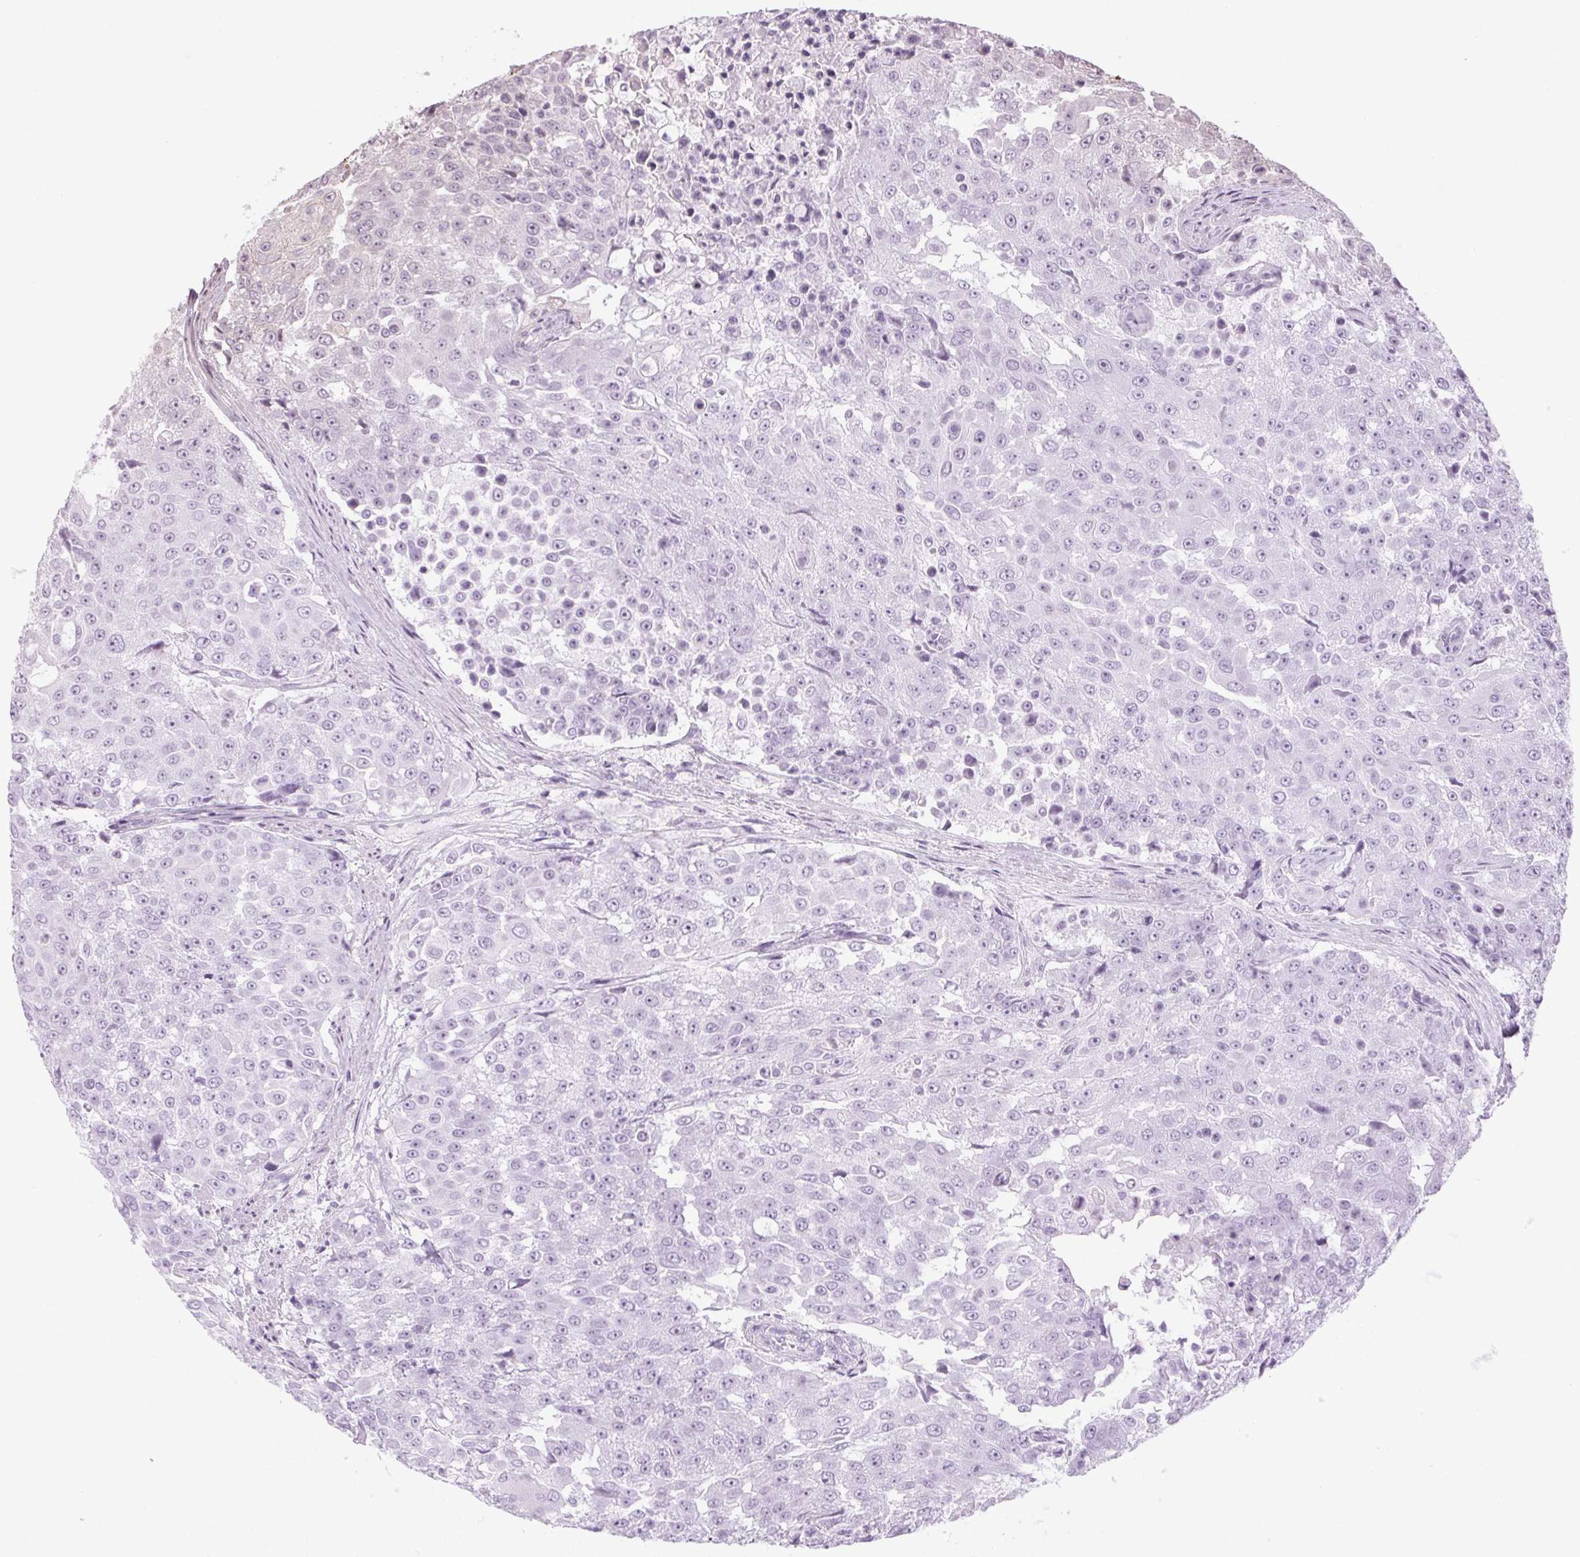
{"staining": {"intensity": "negative", "quantity": "none", "location": "none"}, "tissue": "urothelial cancer", "cell_type": "Tumor cells", "image_type": "cancer", "snomed": [{"axis": "morphology", "description": "Urothelial carcinoma, High grade"}, {"axis": "topography", "description": "Urinary bladder"}], "caption": "This is an immunohistochemistry (IHC) histopathology image of human high-grade urothelial carcinoma. There is no positivity in tumor cells.", "gene": "CCSER1", "patient": {"sex": "female", "age": 63}}